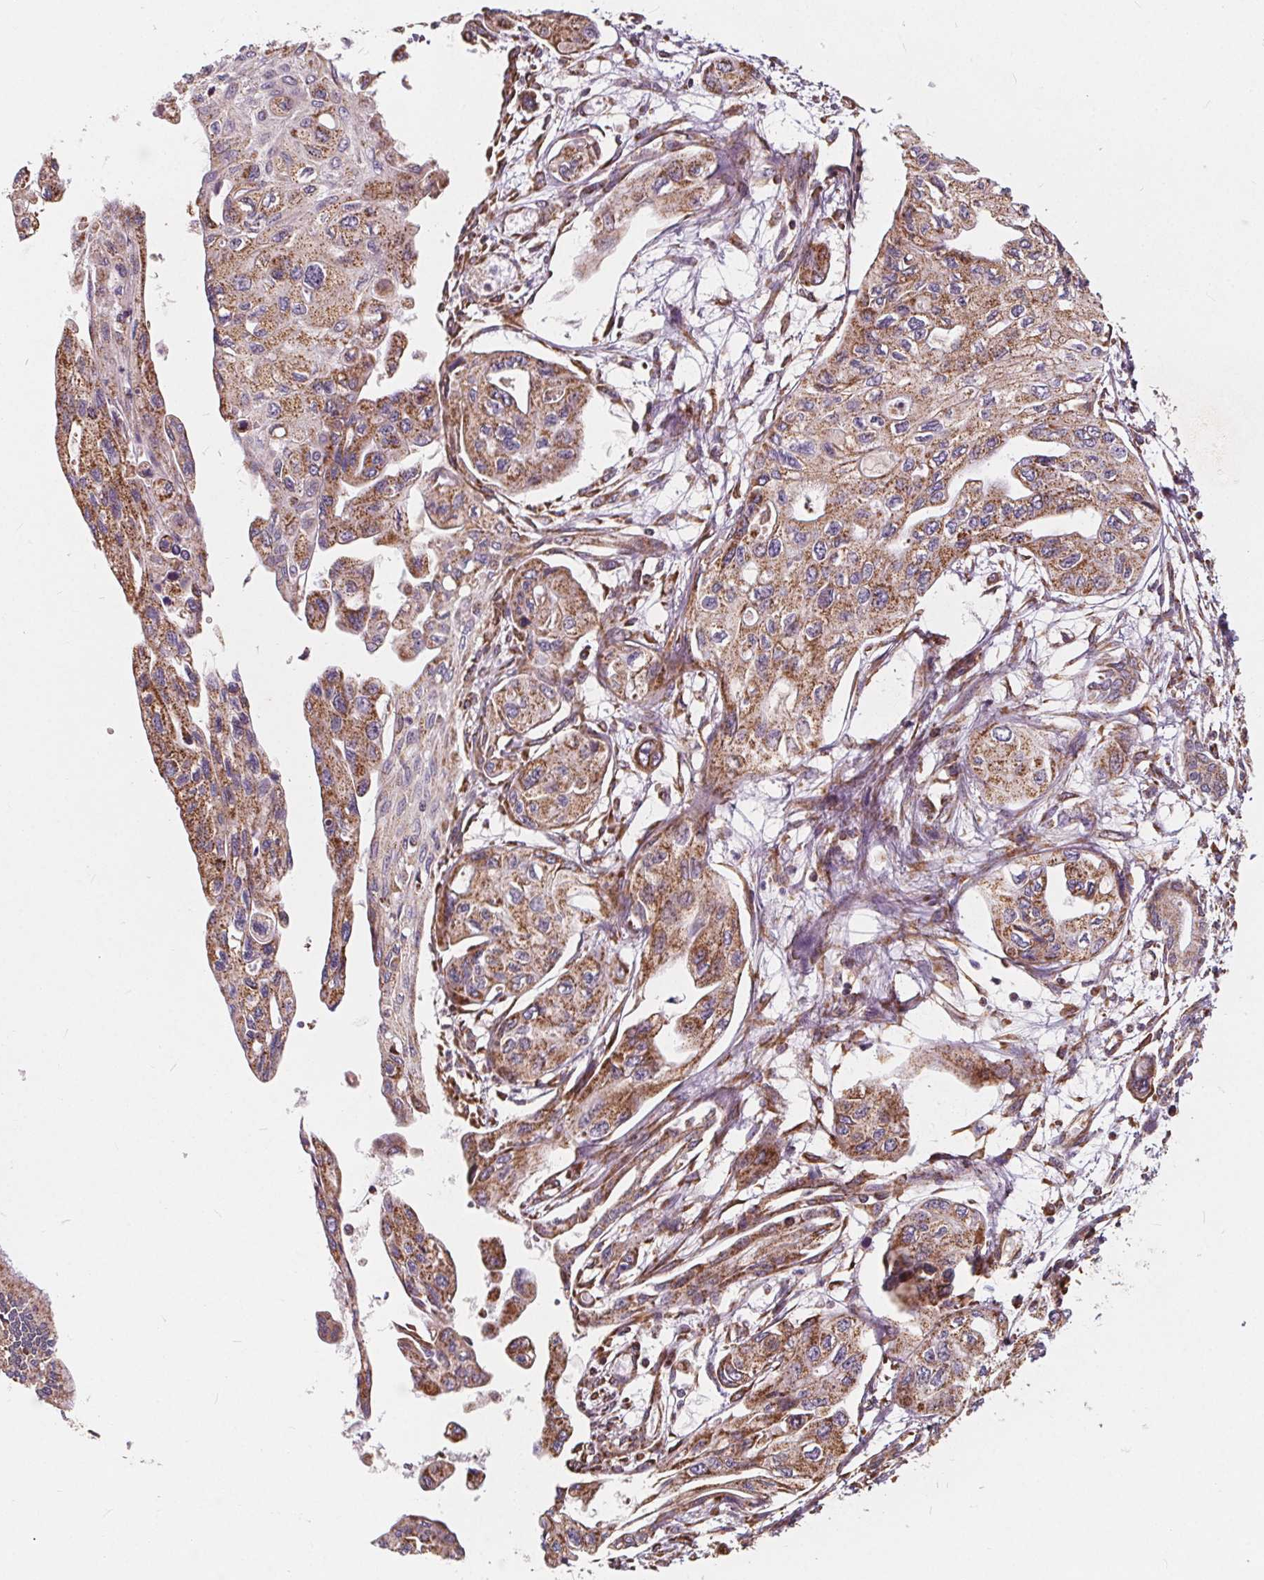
{"staining": {"intensity": "moderate", "quantity": ">75%", "location": "cytoplasmic/membranous"}, "tissue": "pancreatic cancer", "cell_type": "Tumor cells", "image_type": "cancer", "snomed": [{"axis": "morphology", "description": "Adenocarcinoma, NOS"}, {"axis": "topography", "description": "Pancreas"}], "caption": "Immunohistochemical staining of human pancreatic cancer (adenocarcinoma) exhibits medium levels of moderate cytoplasmic/membranous positivity in approximately >75% of tumor cells.", "gene": "PLSCR3", "patient": {"sex": "female", "age": 76}}